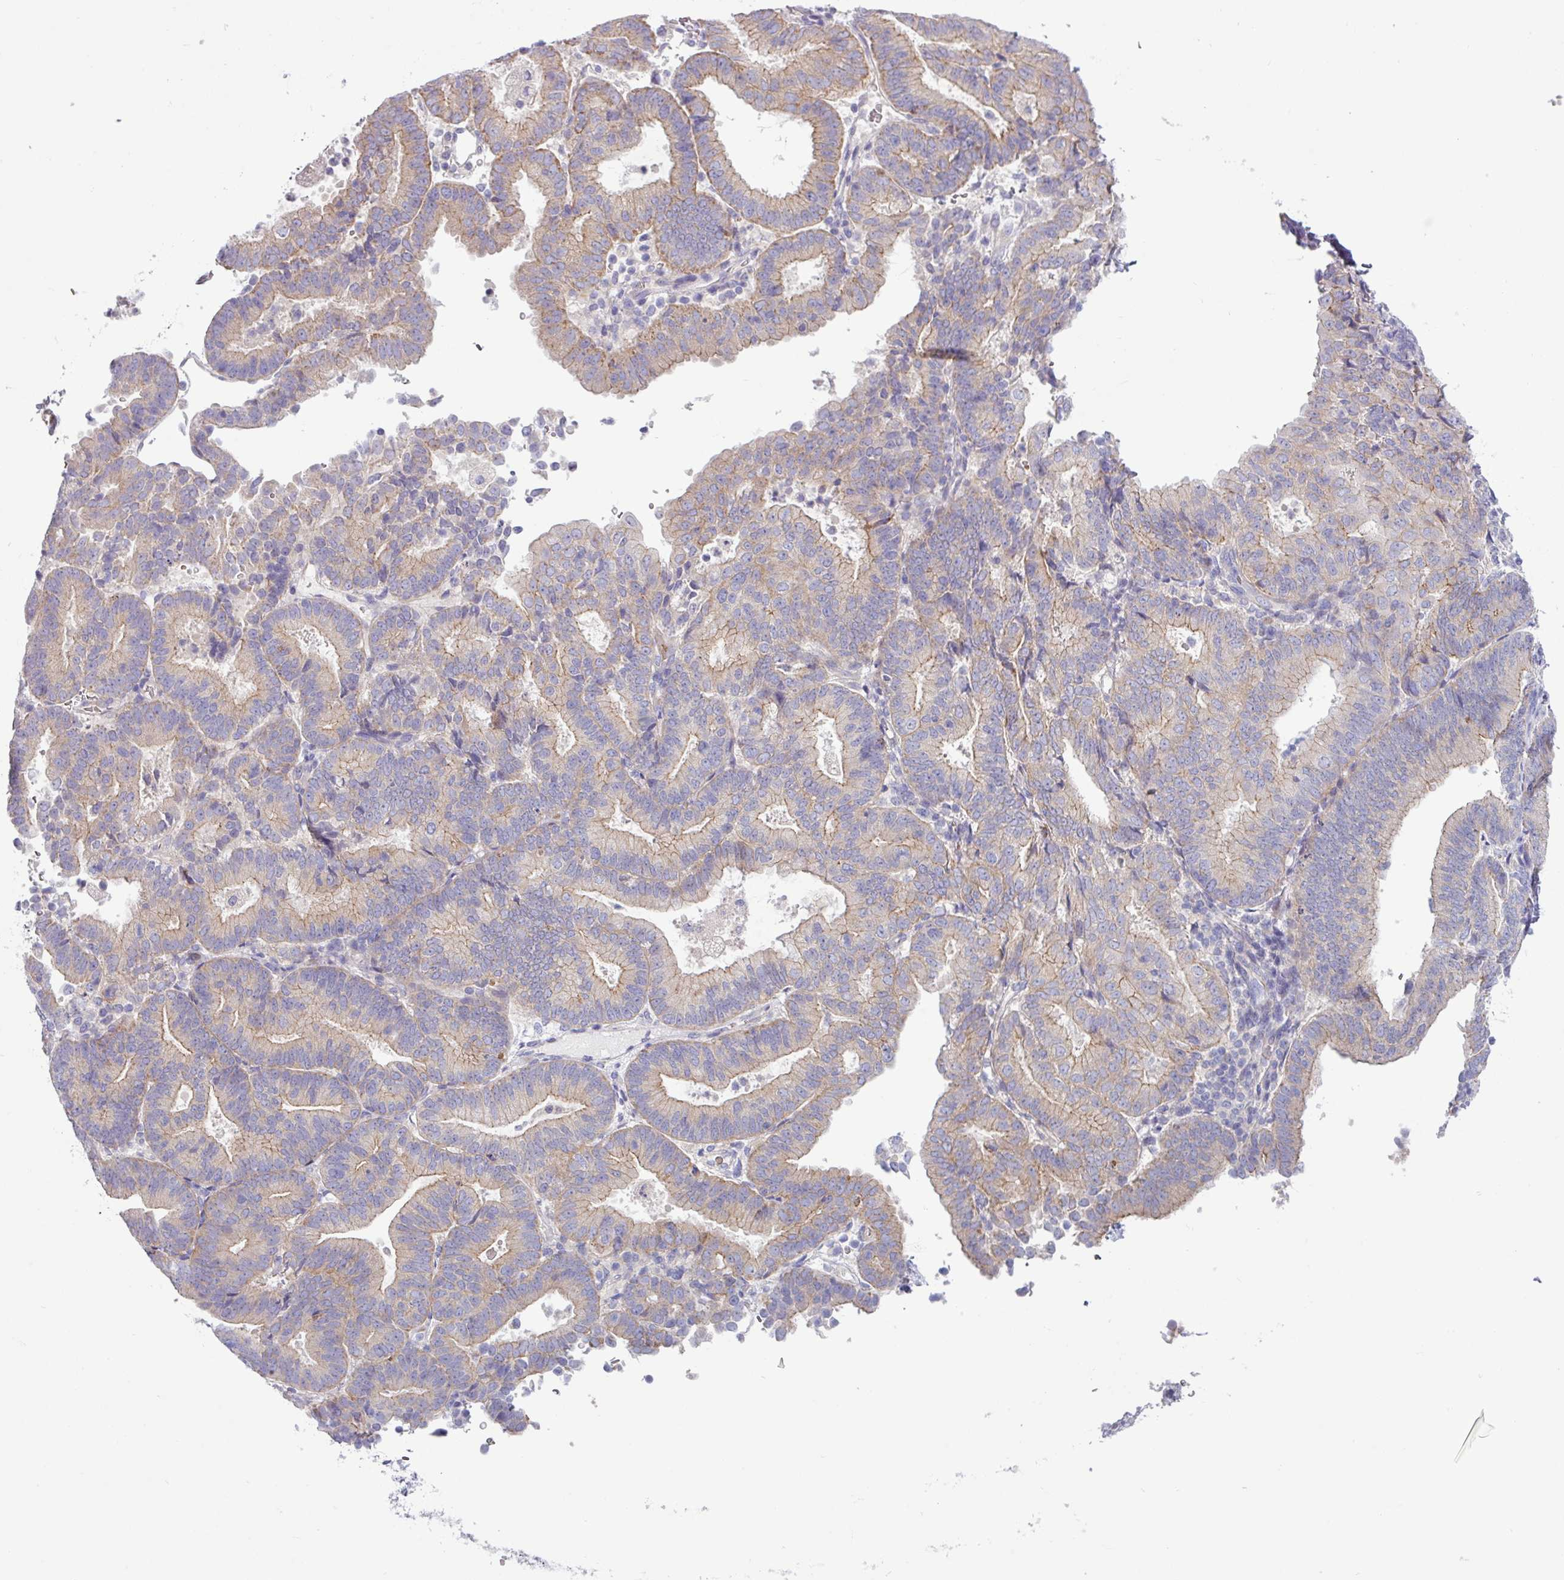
{"staining": {"intensity": "weak", "quantity": "25%-75%", "location": "cytoplasmic/membranous"}, "tissue": "endometrial cancer", "cell_type": "Tumor cells", "image_type": "cancer", "snomed": [{"axis": "morphology", "description": "Adenocarcinoma, NOS"}, {"axis": "topography", "description": "Endometrium"}], "caption": "Tumor cells show low levels of weak cytoplasmic/membranous staining in about 25%-75% of cells in endometrial cancer.", "gene": "ACAP3", "patient": {"sex": "female", "age": 70}}